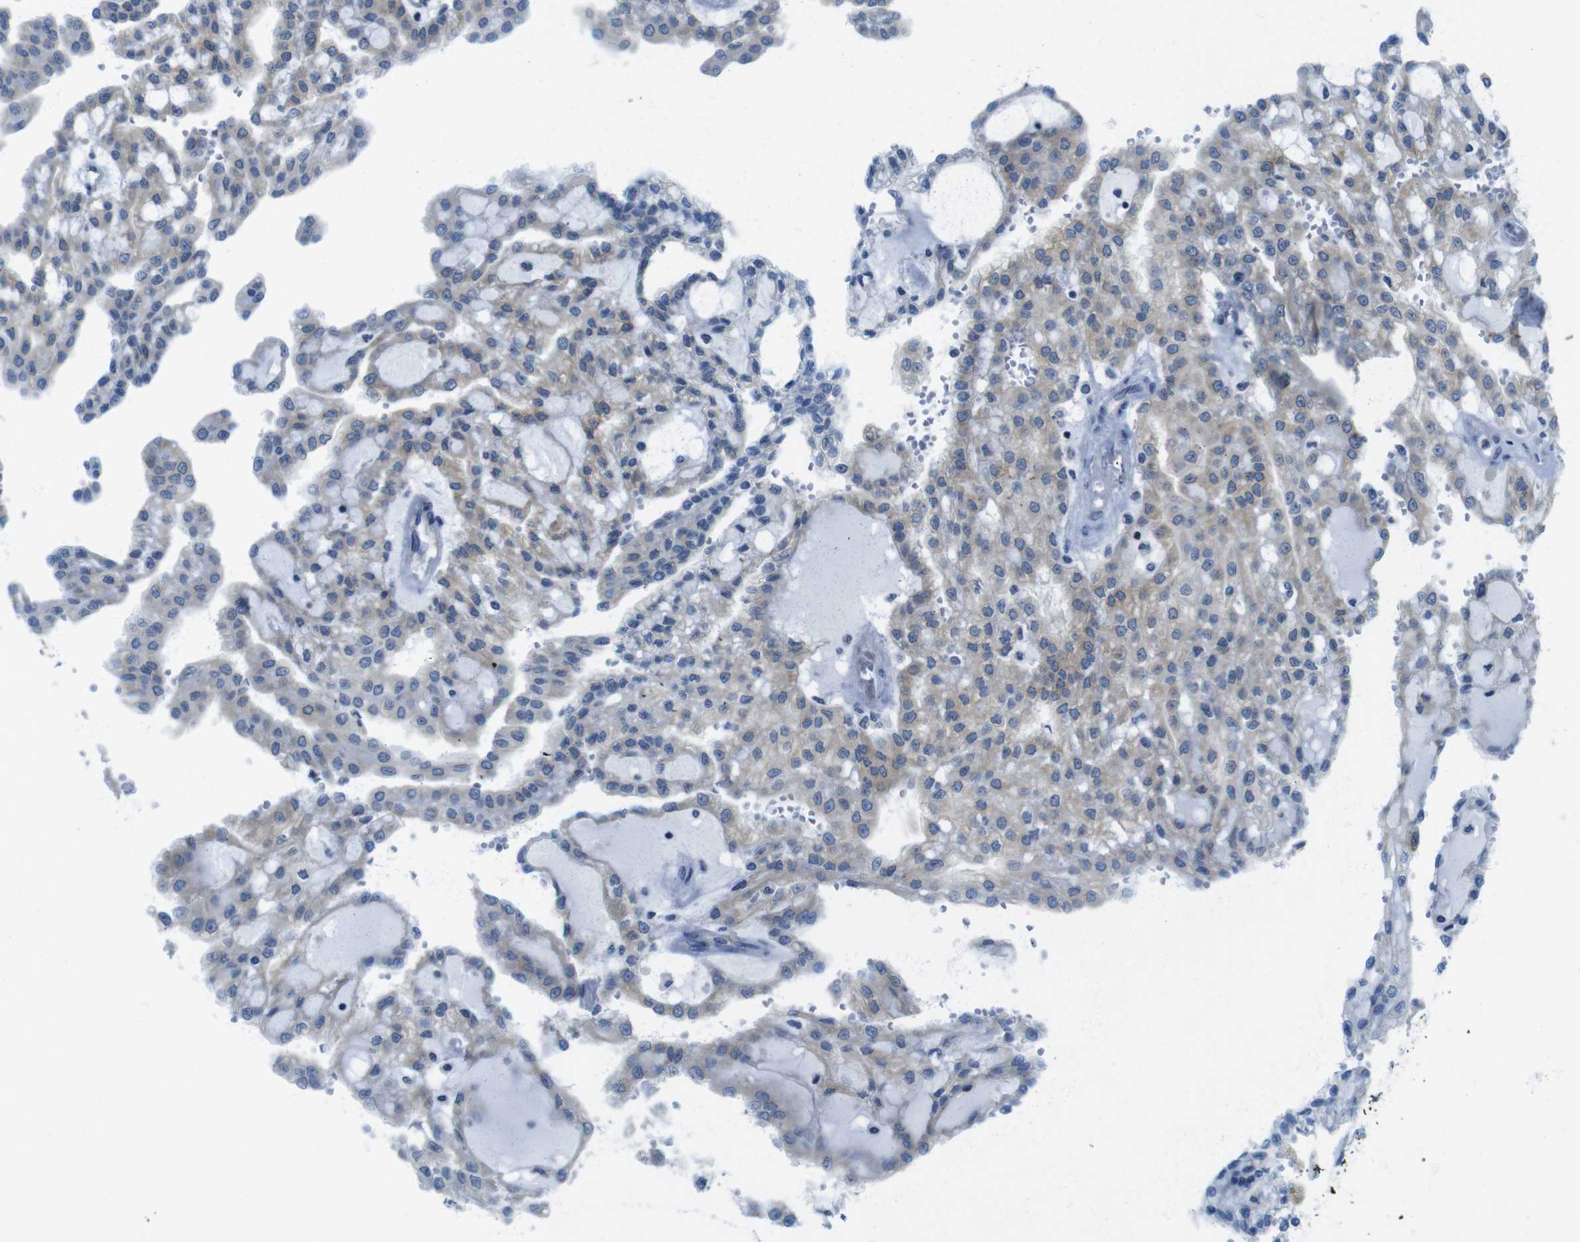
{"staining": {"intensity": "weak", "quantity": ">75%", "location": "cytoplasmic/membranous"}, "tissue": "renal cancer", "cell_type": "Tumor cells", "image_type": "cancer", "snomed": [{"axis": "morphology", "description": "Adenocarcinoma, NOS"}, {"axis": "topography", "description": "Kidney"}], "caption": "Immunohistochemical staining of renal adenocarcinoma exhibits low levels of weak cytoplasmic/membranous expression in about >75% of tumor cells.", "gene": "CLPTM1L", "patient": {"sex": "male", "age": 63}}